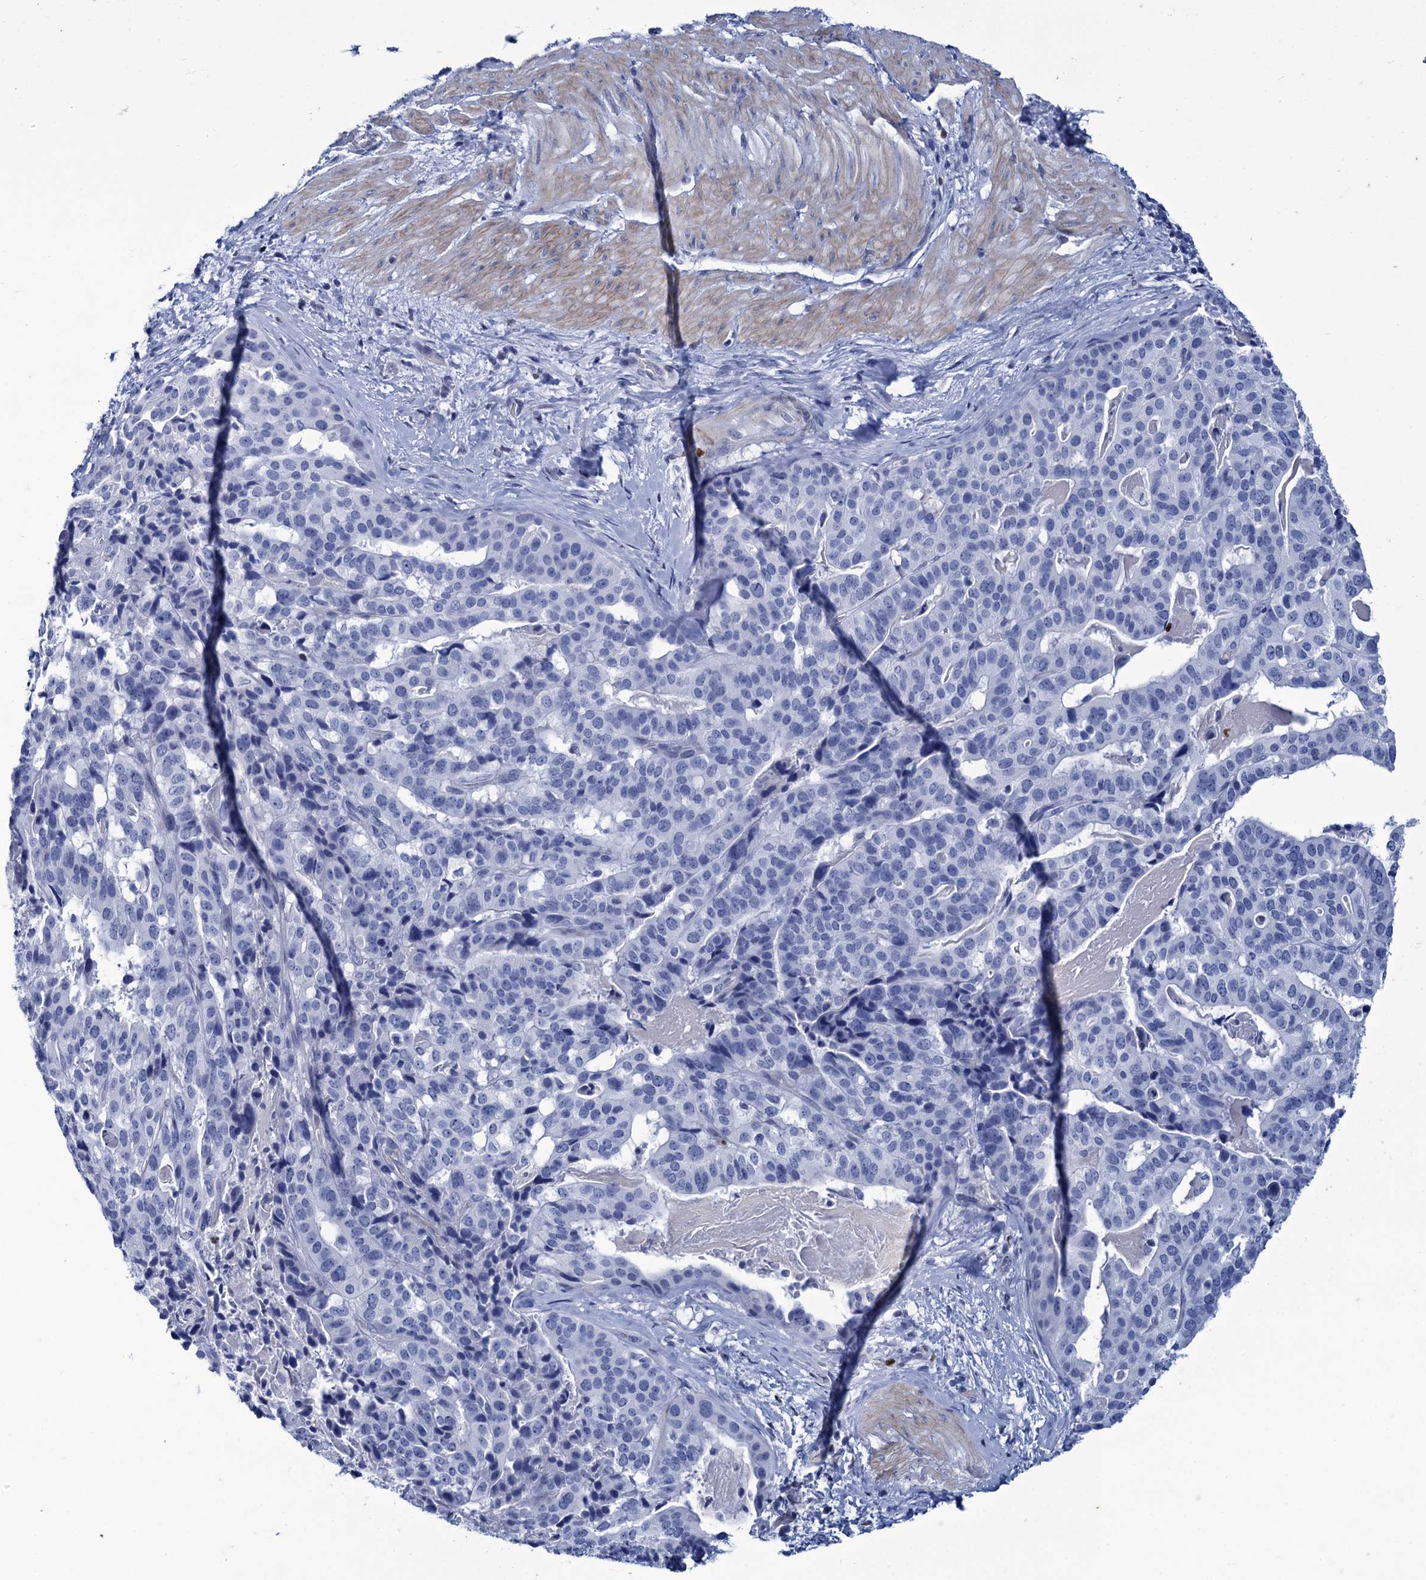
{"staining": {"intensity": "negative", "quantity": "none", "location": "none"}, "tissue": "stomach cancer", "cell_type": "Tumor cells", "image_type": "cancer", "snomed": [{"axis": "morphology", "description": "Adenocarcinoma, NOS"}, {"axis": "topography", "description": "Stomach"}], "caption": "High power microscopy micrograph of an immunohistochemistry micrograph of stomach adenocarcinoma, revealing no significant positivity in tumor cells.", "gene": "RHCG", "patient": {"sex": "male", "age": 48}}